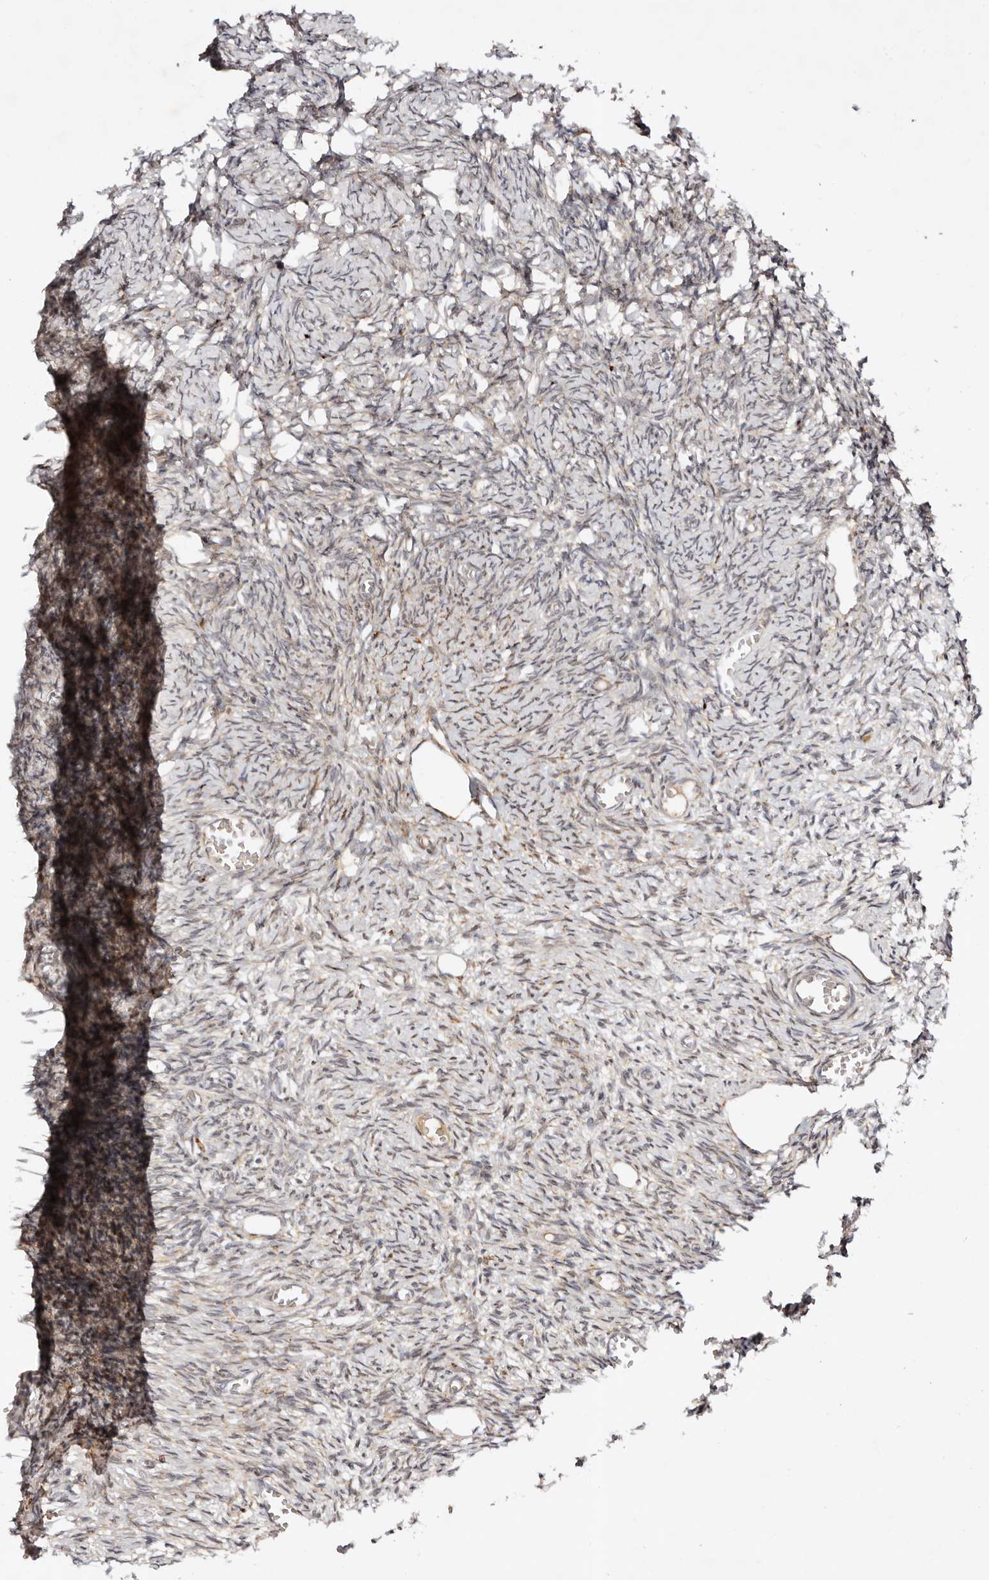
{"staining": {"intensity": "weak", "quantity": "<25%", "location": "cytoplasmic/membranous"}, "tissue": "ovary", "cell_type": "Follicle cells", "image_type": "normal", "snomed": [{"axis": "morphology", "description": "Normal tissue, NOS"}, {"axis": "topography", "description": "Ovary"}], "caption": "A micrograph of human ovary is negative for staining in follicle cells. (DAB (3,3'-diaminobenzidine) immunohistochemistry (IHC) visualized using brightfield microscopy, high magnification).", "gene": "SERPINH1", "patient": {"sex": "female", "age": 27}}